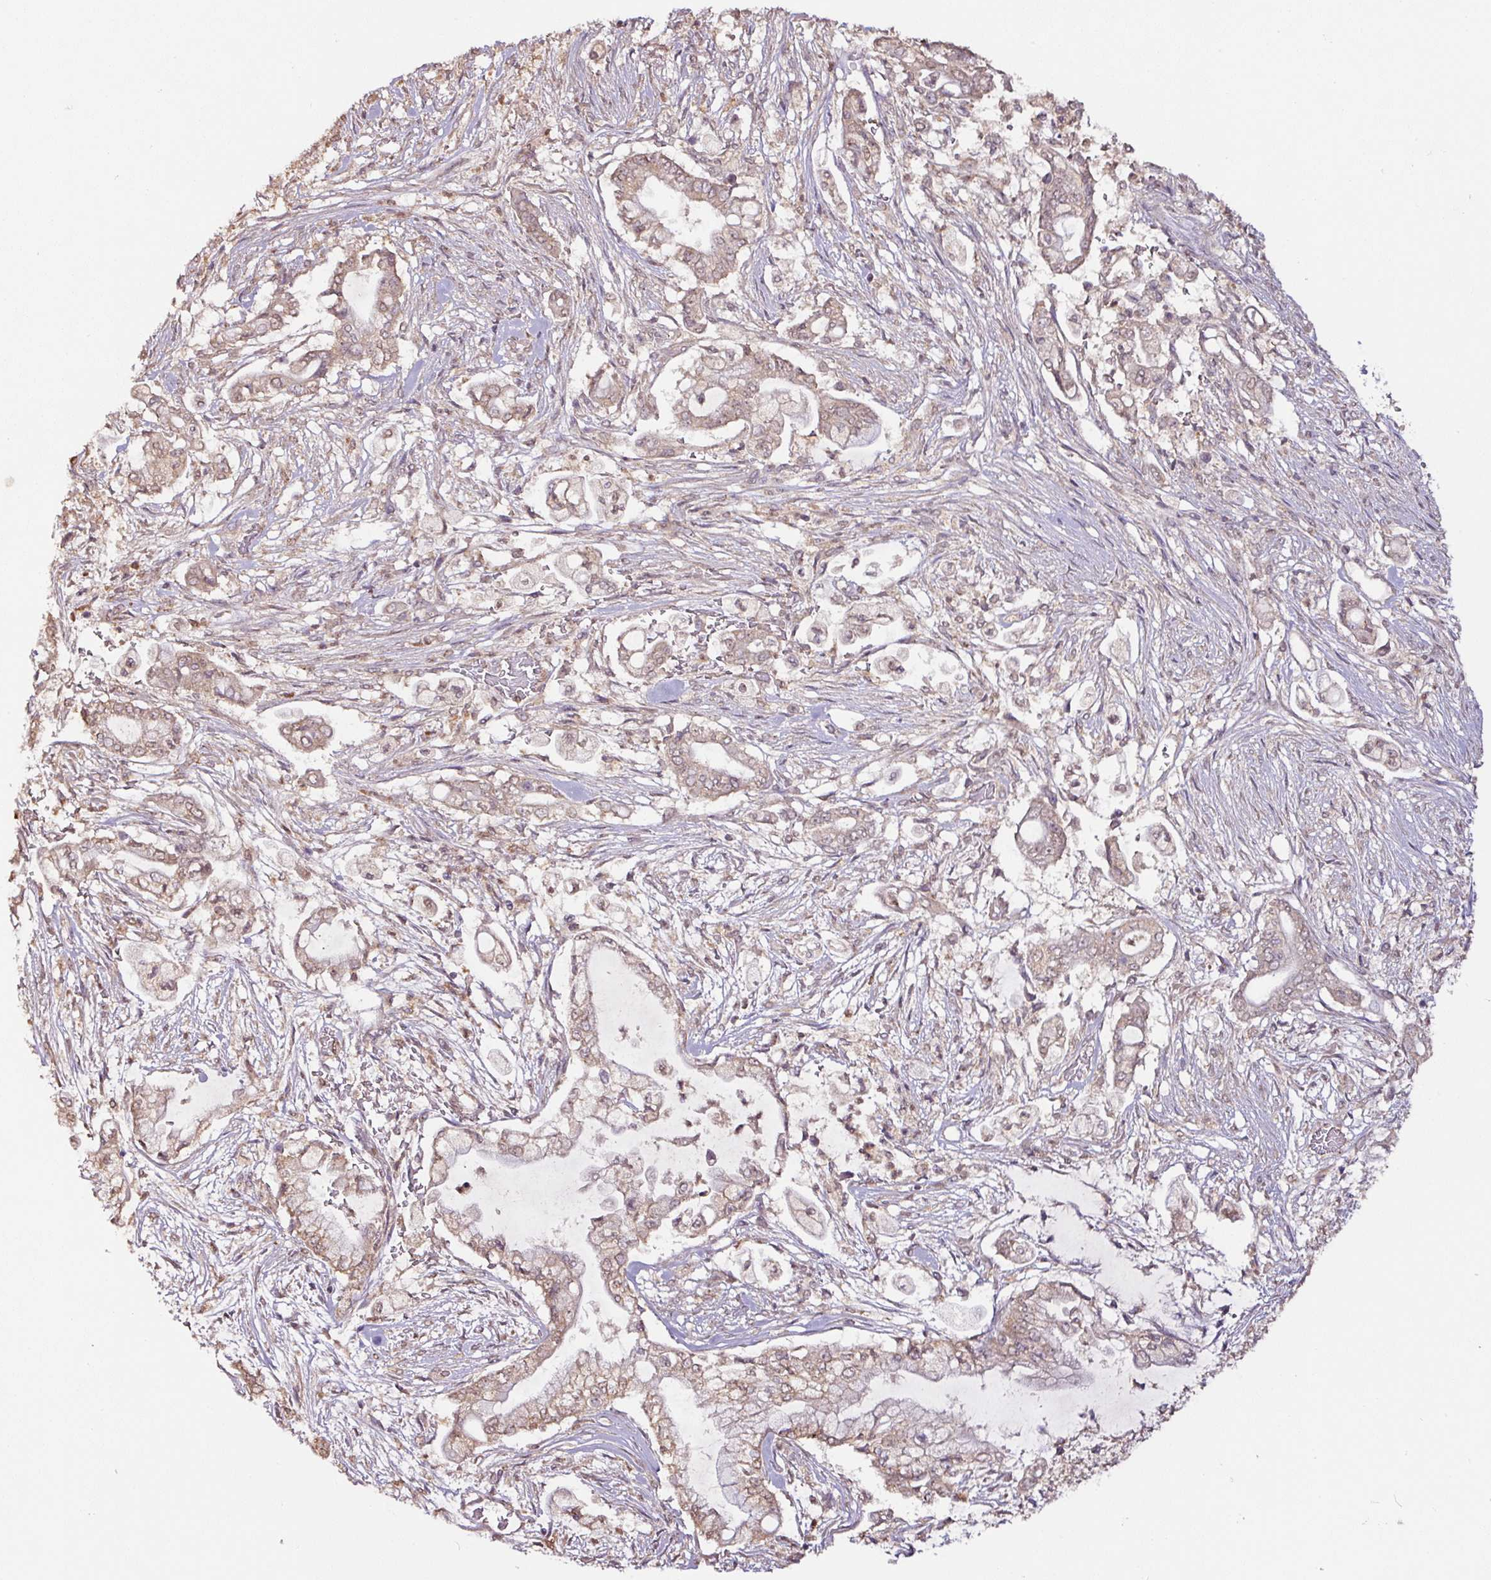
{"staining": {"intensity": "moderate", "quantity": ">75%", "location": "cytoplasmic/membranous,nuclear"}, "tissue": "pancreatic cancer", "cell_type": "Tumor cells", "image_type": "cancer", "snomed": [{"axis": "morphology", "description": "Adenocarcinoma, NOS"}, {"axis": "topography", "description": "Pancreas"}], "caption": "A high-resolution micrograph shows immunohistochemistry (IHC) staining of adenocarcinoma (pancreatic), which displays moderate cytoplasmic/membranous and nuclear staining in about >75% of tumor cells.", "gene": "RPL38", "patient": {"sex": "female", "age": 69}}